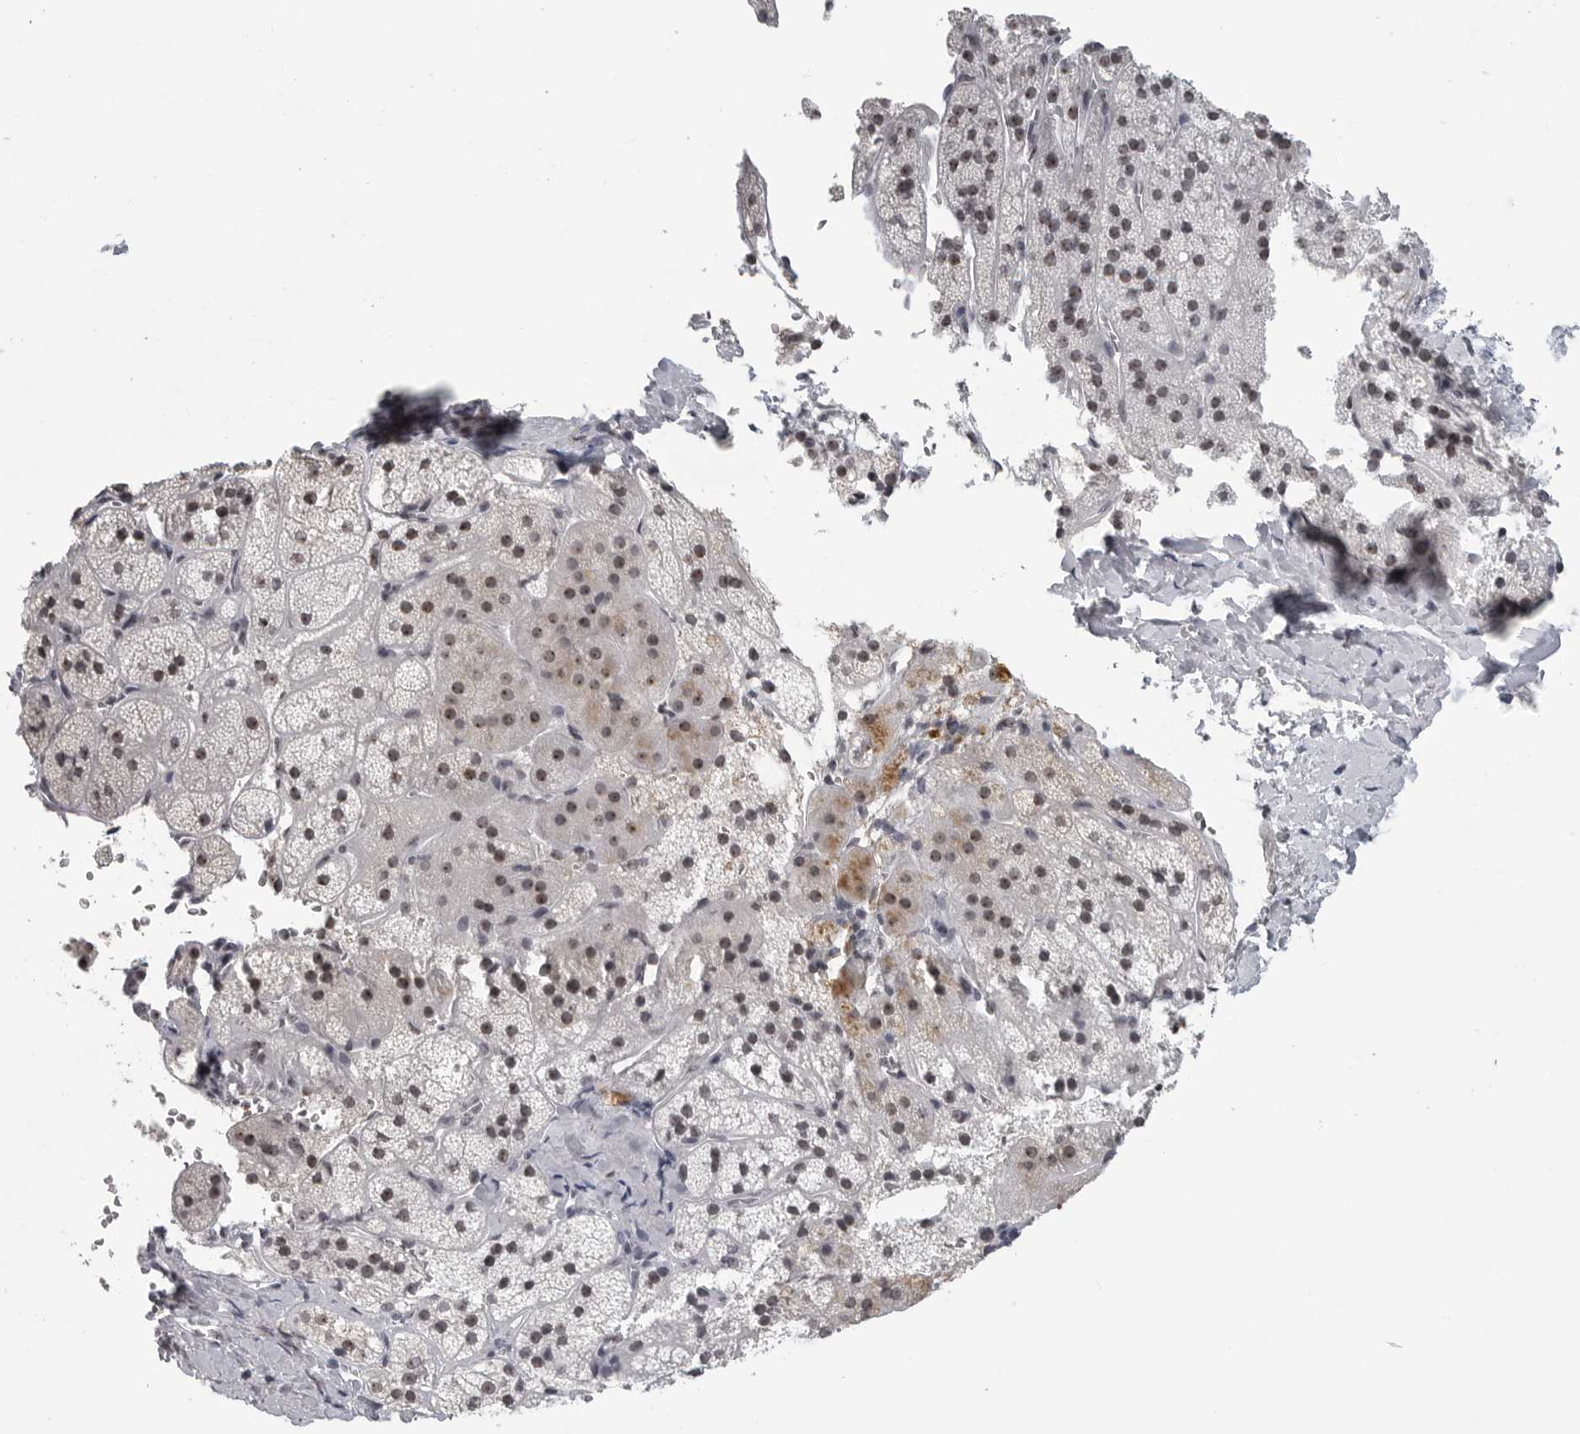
{"staining": {"intensity": "moderate", "quantity": "25%-75%", "location": "nuclear"}, "tissue": "adrenal gland", "cell_type": "Glandular cells", "image_type": "normal", "snomed": [{"axis": "morphology", "description": "Normal tissue, NOS"}, {"axis": "topography", "description": "Adrenal gland"}], "caption": "The micrograph exhibits immunohistochemical staining of benign adrenal gland. There is moderate nuclear positivity is identified in approximately 25%-75% of glandular cells. (Brightfield microscopy of DAB IHC at high magnification).", "gene": "DDX54", "patient": {"sex": "female", "age": 44}}